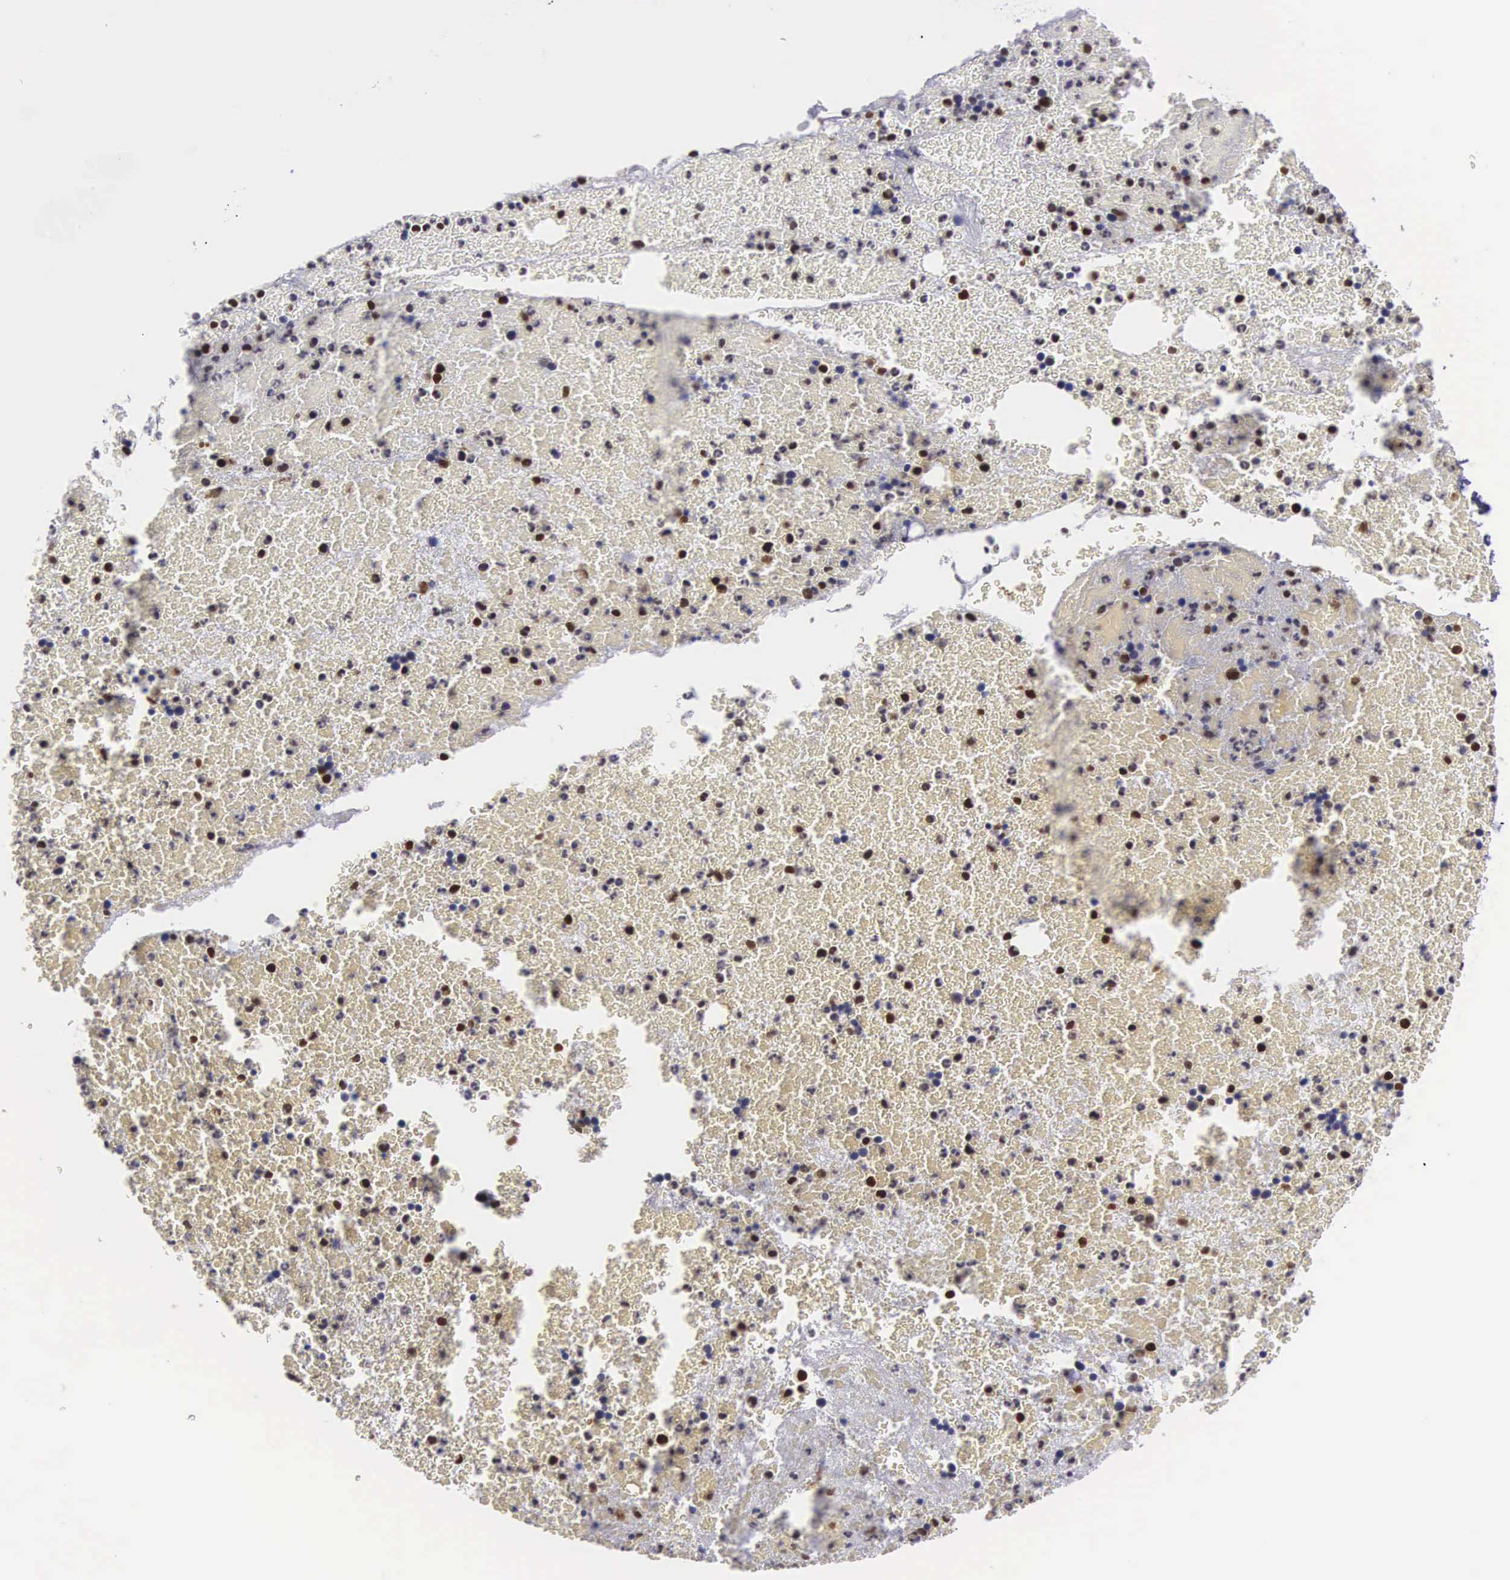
{"staining": {"intensity": "strong", "quantity": "25%-75%", "location": "nuclear"}, "tissue": "bone marrow", "cell_type": "Hematopoietic cells", "image_type": "normal", "snomed": [{"axis": "morphology", "description": "Normal tissue, NOS"}, {"axis": "topography", "description": "Bone marrow"}], "caption": "A high amount of strong nuclear staining is present in approximately 25%-75% of hematopoietic cells in normal bone marrow. The staining is performed using DAB (3,3'-diaminobenzidine) brown chromogen to label protein expression. The nuclei are counter-stained blue using hematoxylin.", "gene": "ETV6", "patient": {"sex": "female", "age": 53}}